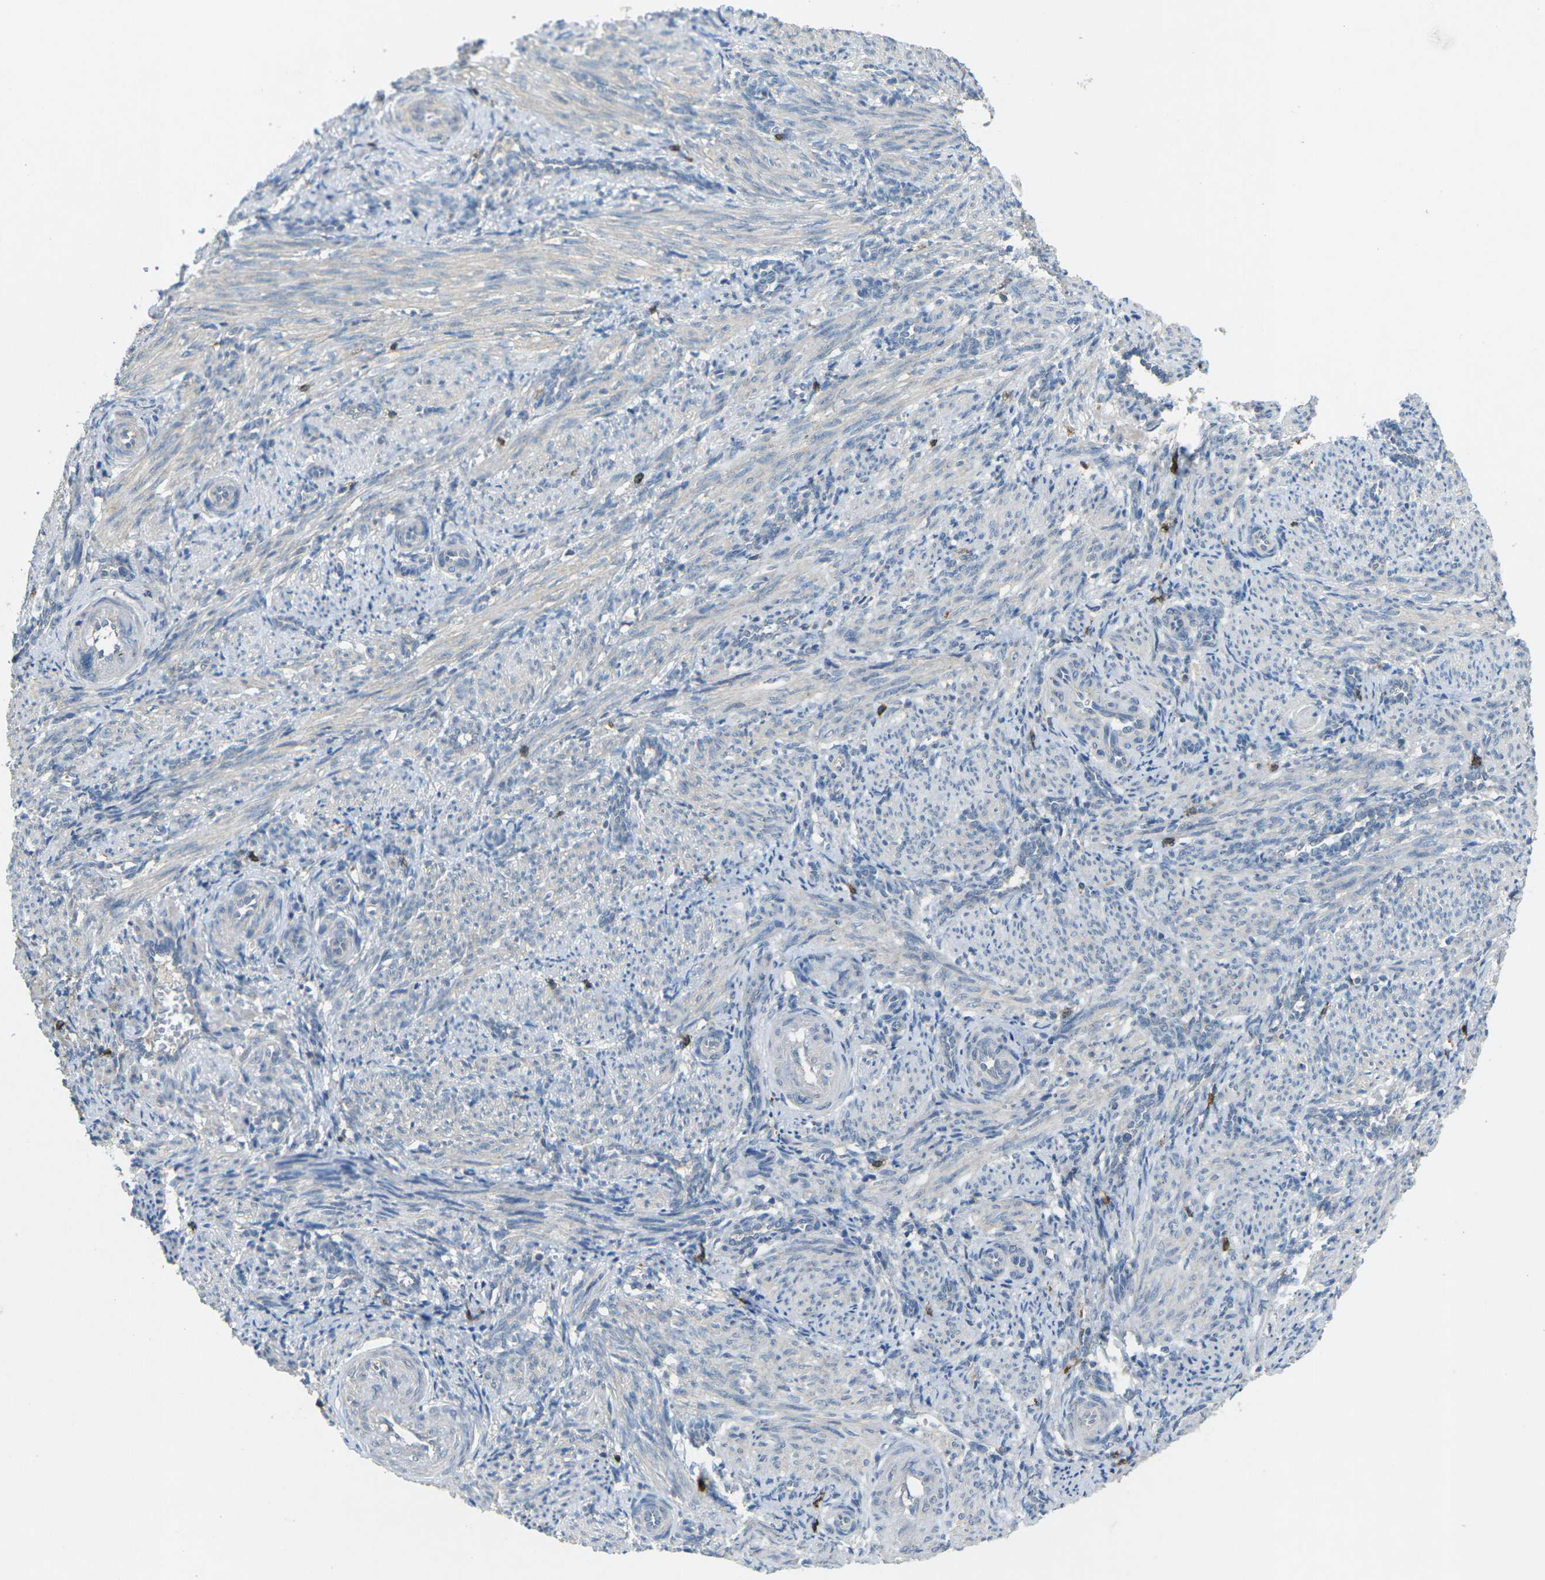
{"staining": {"intensity": "weak", "quantity": "25%-75%", "location": "cytoplasmic/membranous"}, "tissue": "smooth muscle", "cell_type": "Smooth muscle cells", "image_type": "normal", "snomed": [{"axis": "morphology", "description": "Normal tissue, NOS"}, {"axis": "topography", "description": "Endometrium"}], "caption": "Smooth muscle stained with IHC reveals weak cytoplasmic/membranous staining in approximately 25%-75% of smooth muscle cells.", "gene": "CD19", "patient": {"sex": "female", "age": 33}}